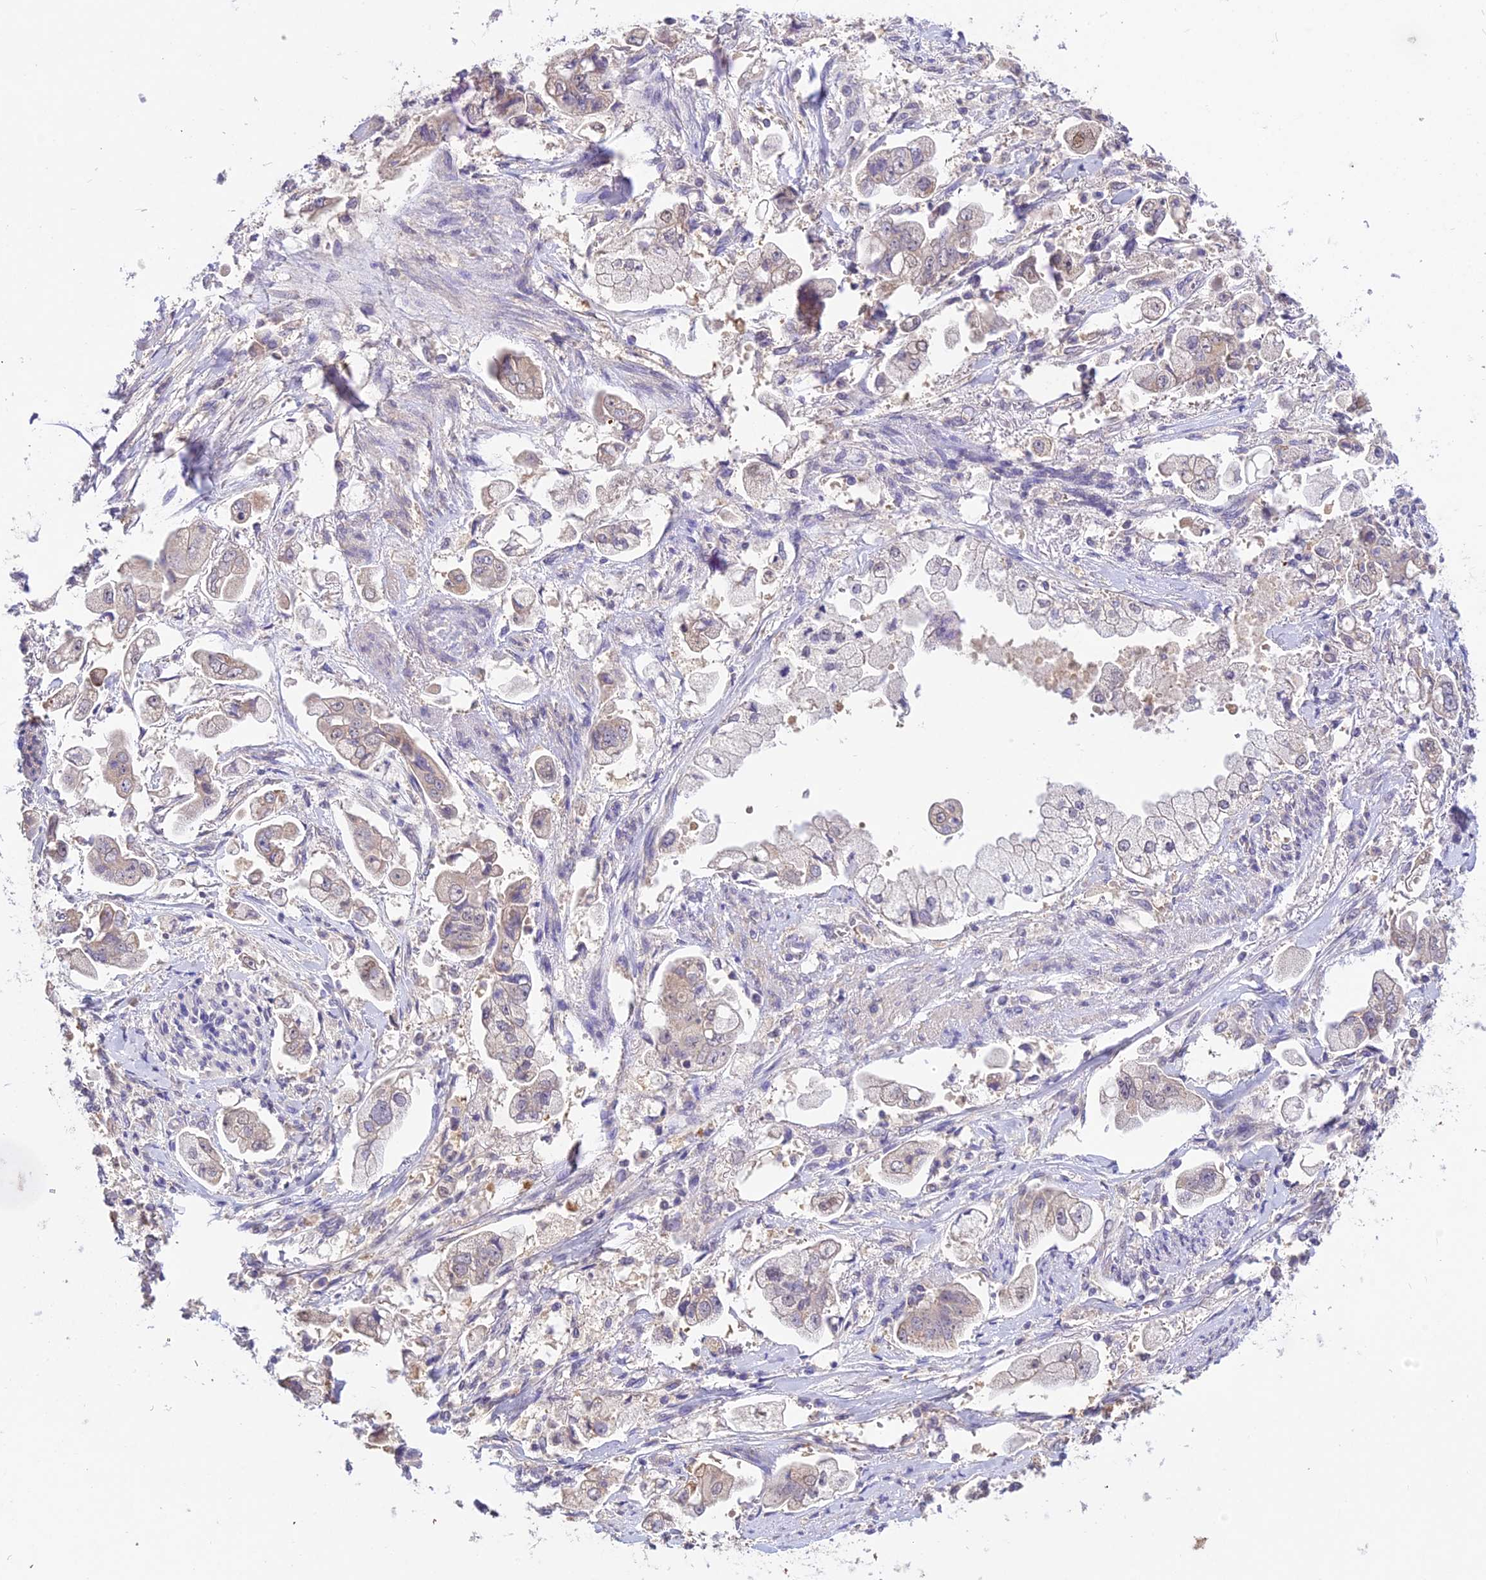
{"staining": {"intensity": "weak", "quantity": "<25%", "location": "cytoplasmic/membranous"}, "tissue": "stomach cancer", "cell_type": "Tumor cells", "image_type": "cancer", "snomed": [{"axis": "morphology", "description": "Adenocarcinoma, NOS"}, {"axis": "topography", "description": "Stomach"}], "caption": "Tumor cells show no significant staining in stomach adenocarcinoma.", "gene": "PGK1", "patient": {"sex": "male", "age": 62}}